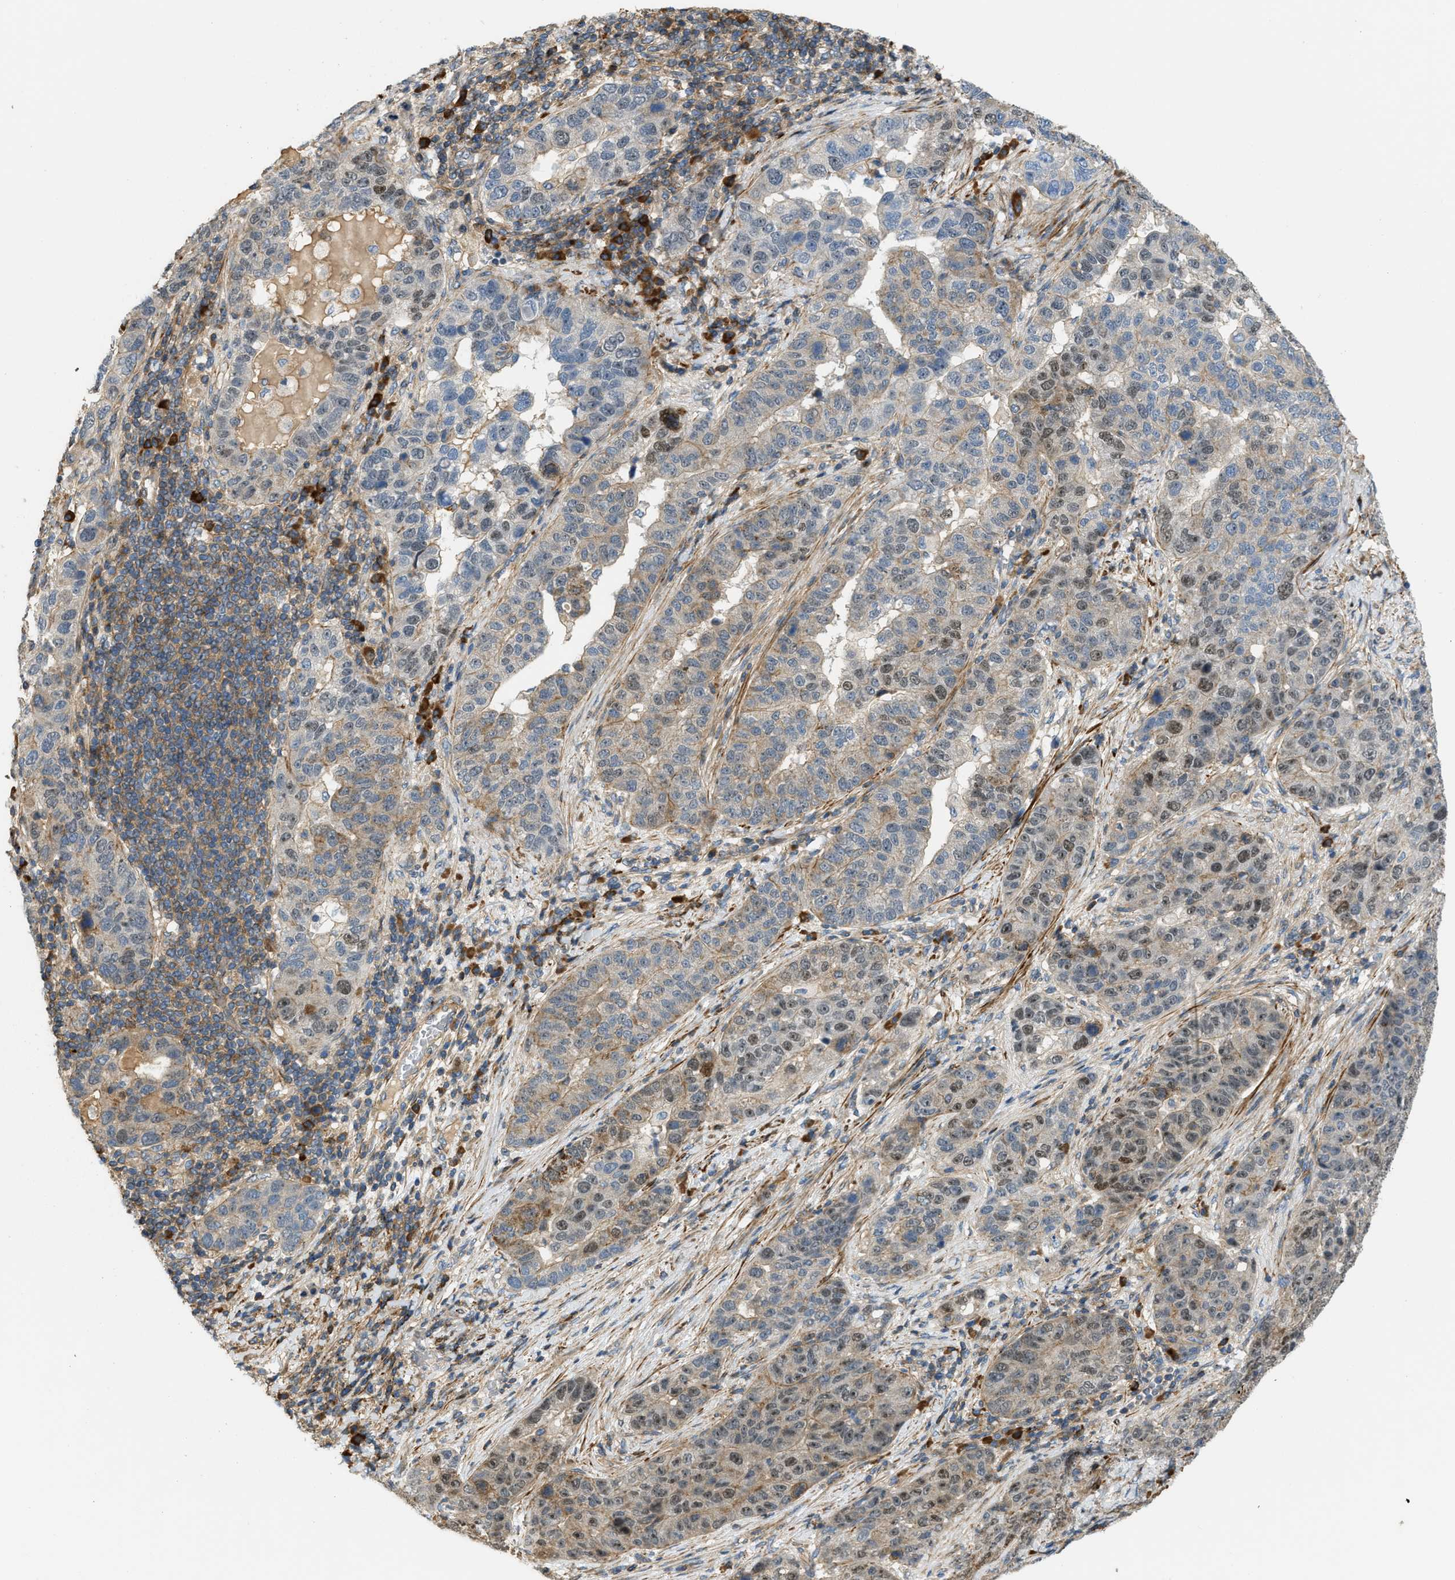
{"staining": {"intensity": "moderate", "quantity": "<25%", "location": "nuclear"}, "tissue": "pancreatic cancer", "cell_type": "Tumor cells", "image_type": "cancer", "snomed": [{"axis": "morphology", "description": "Adenocarcinoma, NOS"}, {"axis": "topography", "description": "Pancreas"}], "caption": "An IHC micrograph of neoplastic tissue is shown. Protein staining in brown shows moderate nuclear positivity in pancreatic adenocarcinoma within tumor cells.", "gene": "BTN3A2", "patient": {"sex": "female", "age": 61}}